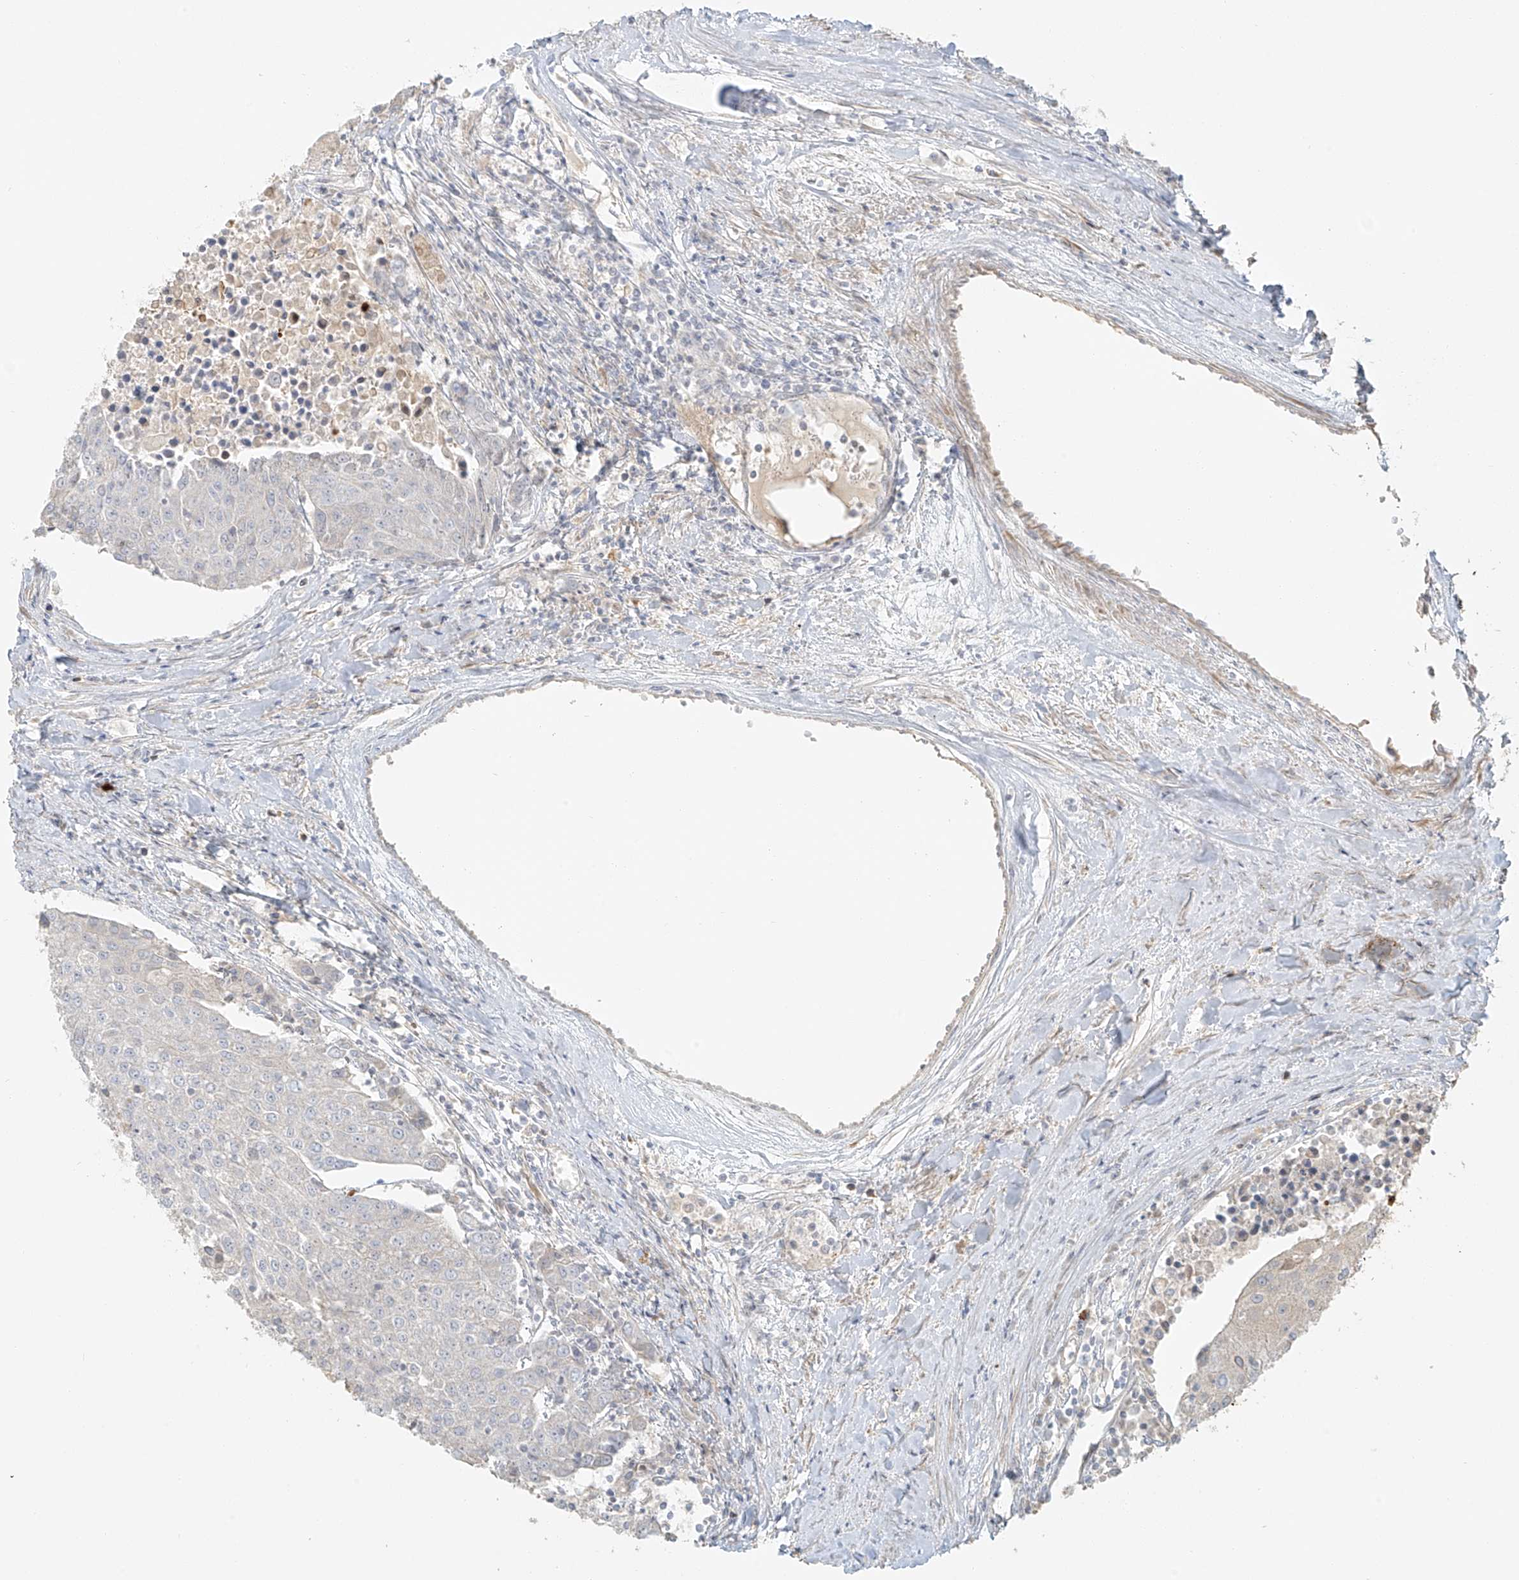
{"staining": {"intensity": "negative", "quantity": "none", "location": "none"}, "tissue": "urothelial cancer", "cell_type": "Tumor cells", "image_type": "cancer", "snomed": [{"axis": "morphology", "description": "Urothelial carcinoma, High grade"}, {"axis": "topography", "description": "Urinary bladder"}], "caption": "There is no significant expression in tumor cells of high-grade urothelial carcinoma. Nuclei are stained in blue.", "gene": "MIPEP", "patient": {"sex": "female", "age": 85}}